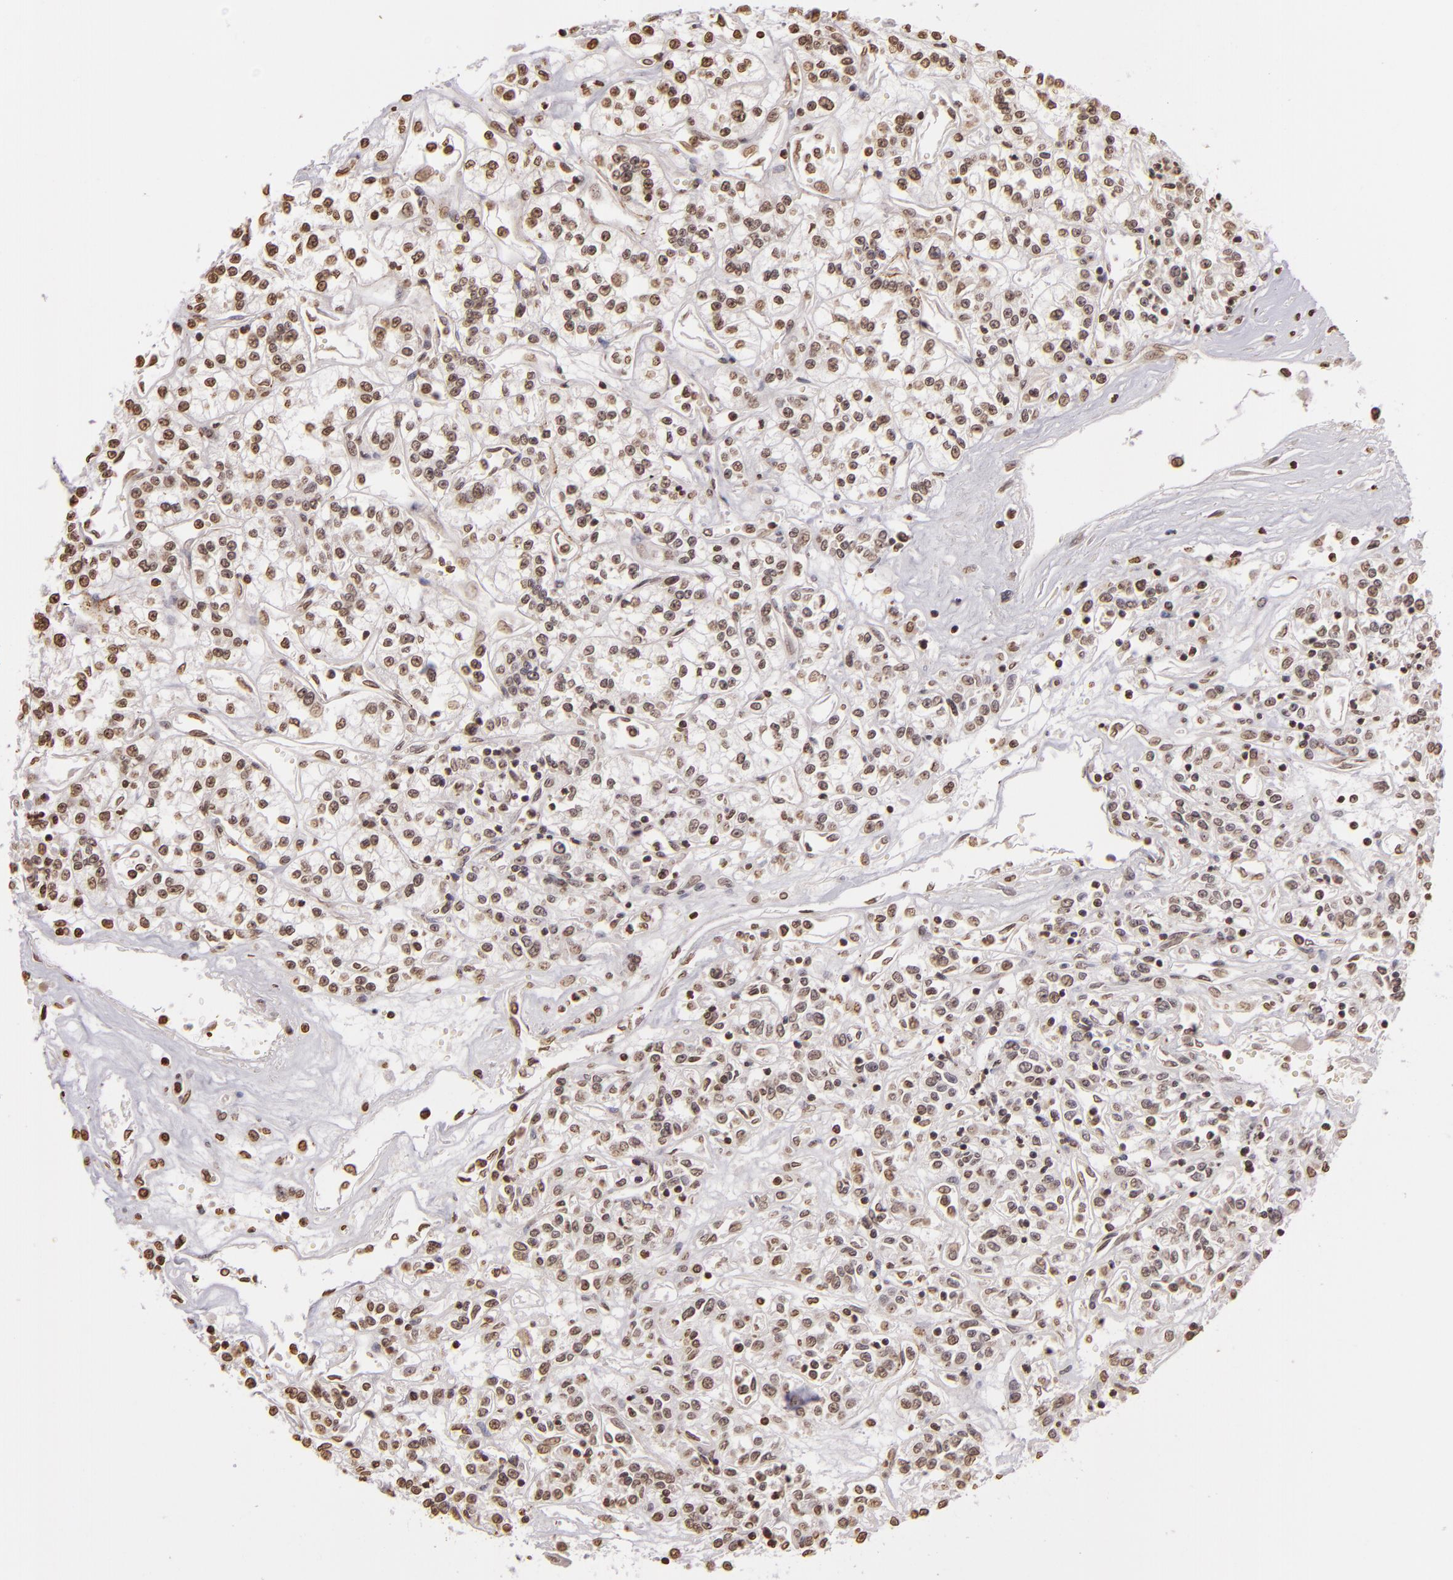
{"staining": {"intensity": "moderate", "quantity": ">75%", "location": "nuclear"}, "tissue": "renal cancer", "cell_type": "Tumor cells", "image_type": "cancer", "snomed": [{"axis": "morphology", "description": "Adenocarcinoma, NOS"}, {"axis": "topography", "description": "Kidney"}], "caption": "The micrograph shows immunohistochemical staining of renal adenocarcinoma. There is moderate nuclear staining is present in approximately >75% of tumor cells.", "gene": "THRB", "patient": {"sex": "female", "age": 76}}